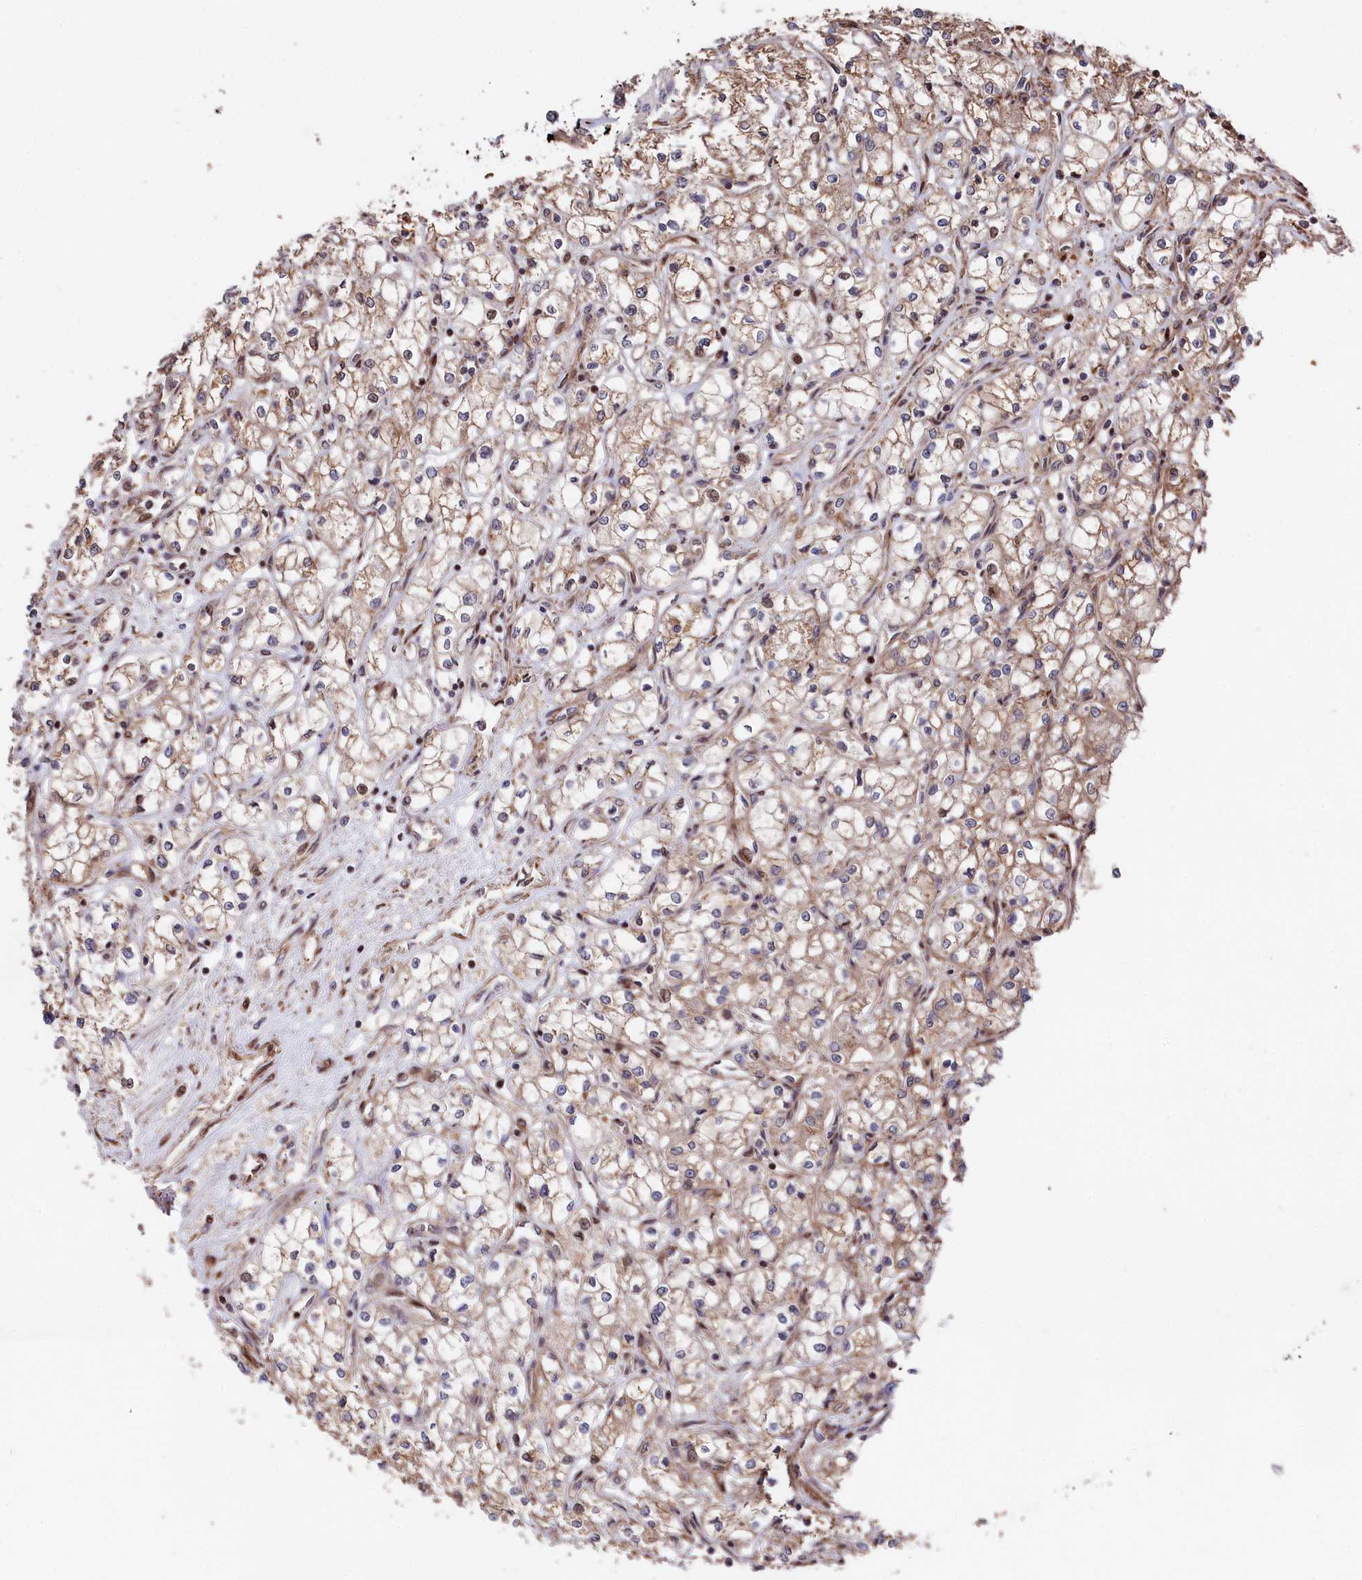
{"staining": {"intensity": "weak", "quantity": "25%-75%", "location": "cytoplasmic/membranous"}, "tissue": "renal cancer", "cell_type": "Tumor cells", "image_type": "cancer", "snomed": [{"axis": "morphology", "description": "Adenocarcinoma, NOS"}, {"axis": "topography", "description": "Kidney"}], "caption": "A photomicrograph showing weak cytoplasmic/membranous expression in about 25%-75% of tumor cells in renal cancer (adenocarcinoma), as visualized by brown immunohistochemical staining.", "gene": "TNKS1BP1", "patient": {"sex": "male", "age": 59}}